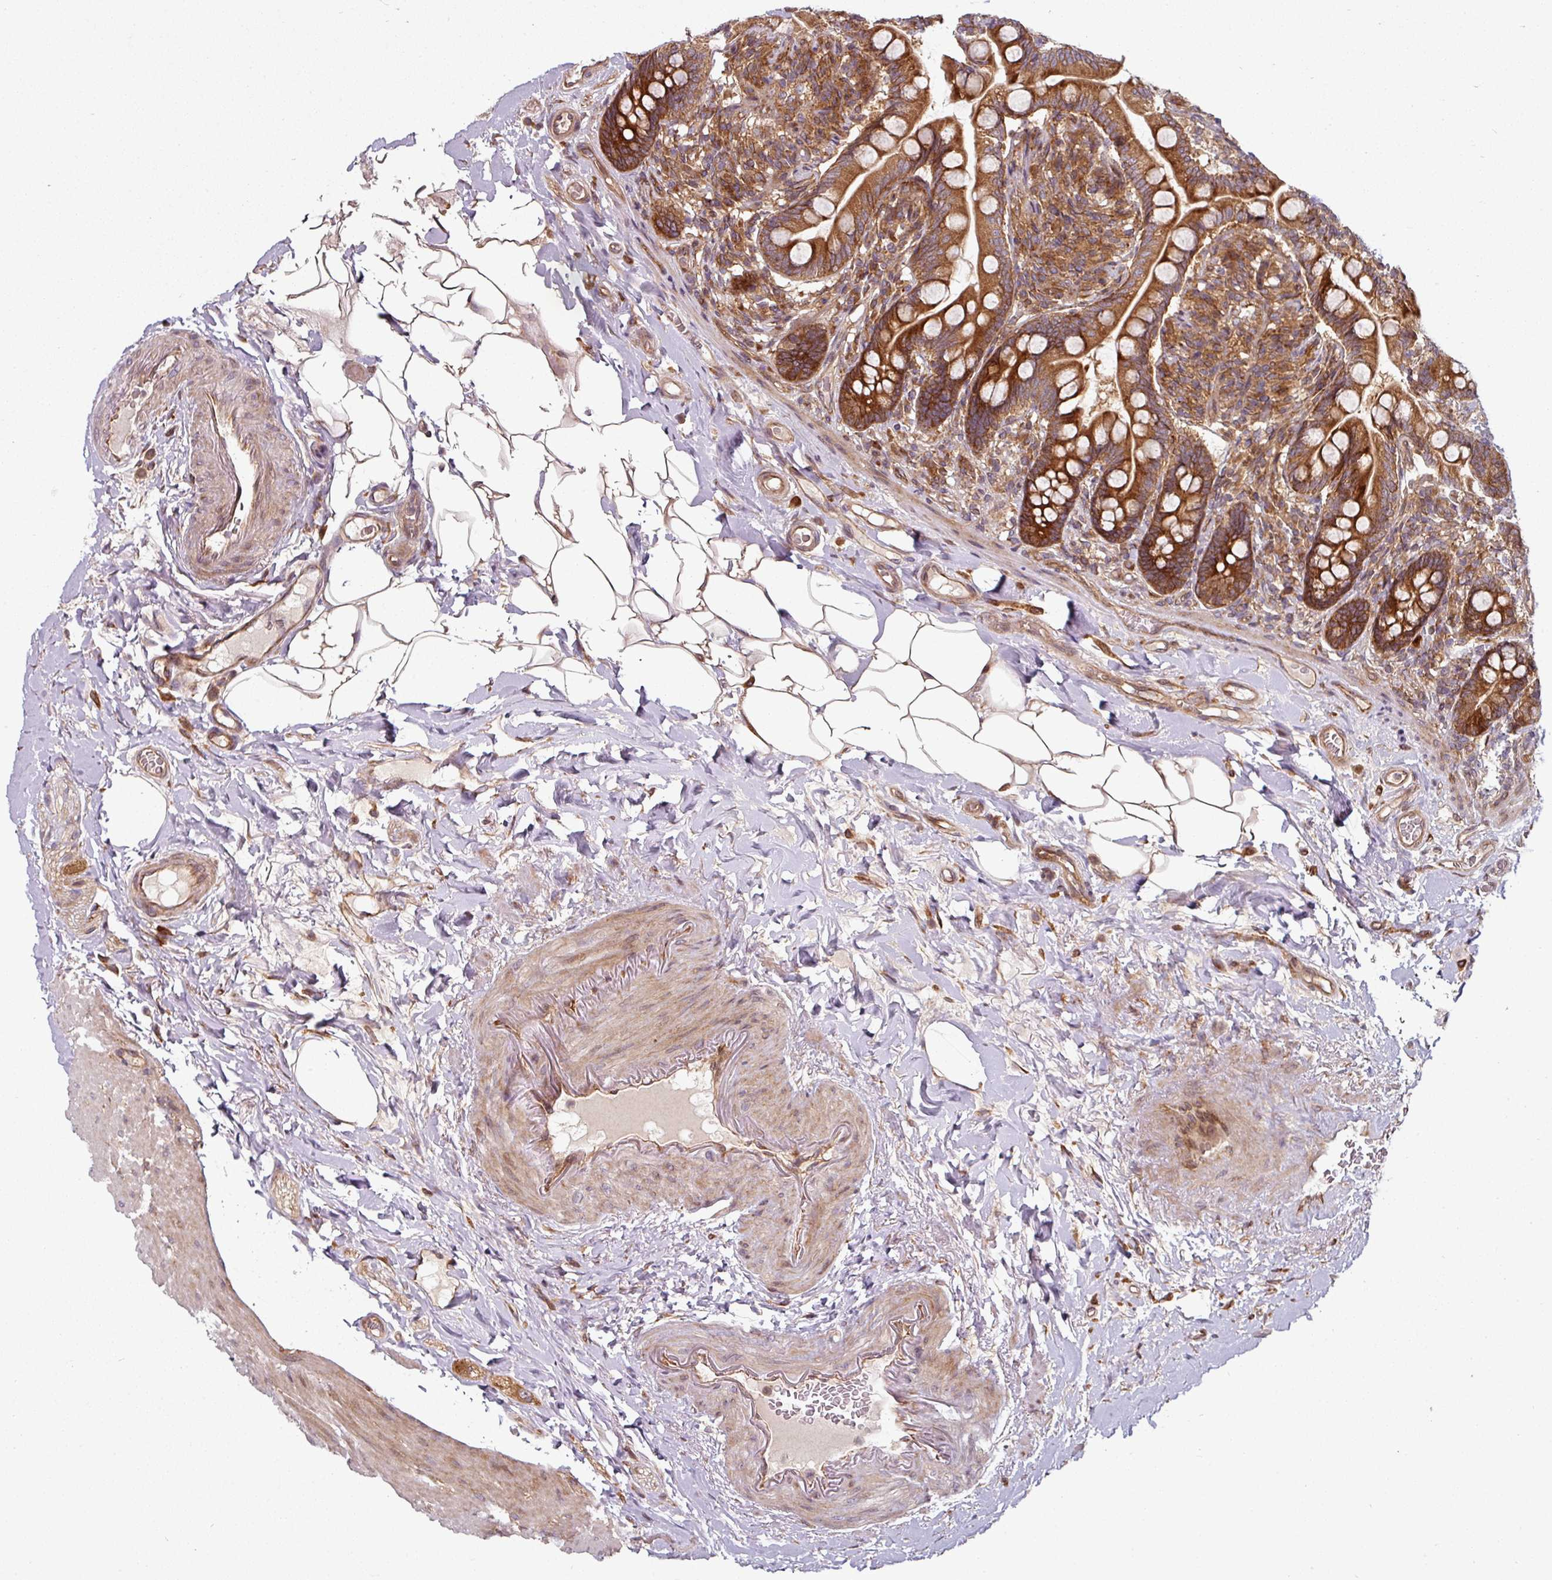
{"staining": {"intensity": "strong", "quantity": ">75%", "location": "cytoplasmic/membranous"}, "tissue": "small intestine", "cell_type": "Glandular cells", "image_type": "normal", "snomed": [{"axis": "morphology", "description": "Normal tissue, NOS"}, {"axis": "topography", "description": "Small intestine"}], "caption": "Unremarkable small intestine displays strong cytoplasmic/membranous staining in approximately >75% of glandular cells (DAB IHC, brown staining for protein, blue staining for nuclei)..", "gene": "RAB5A", "patient": {"sex": "female", "age": 64}}